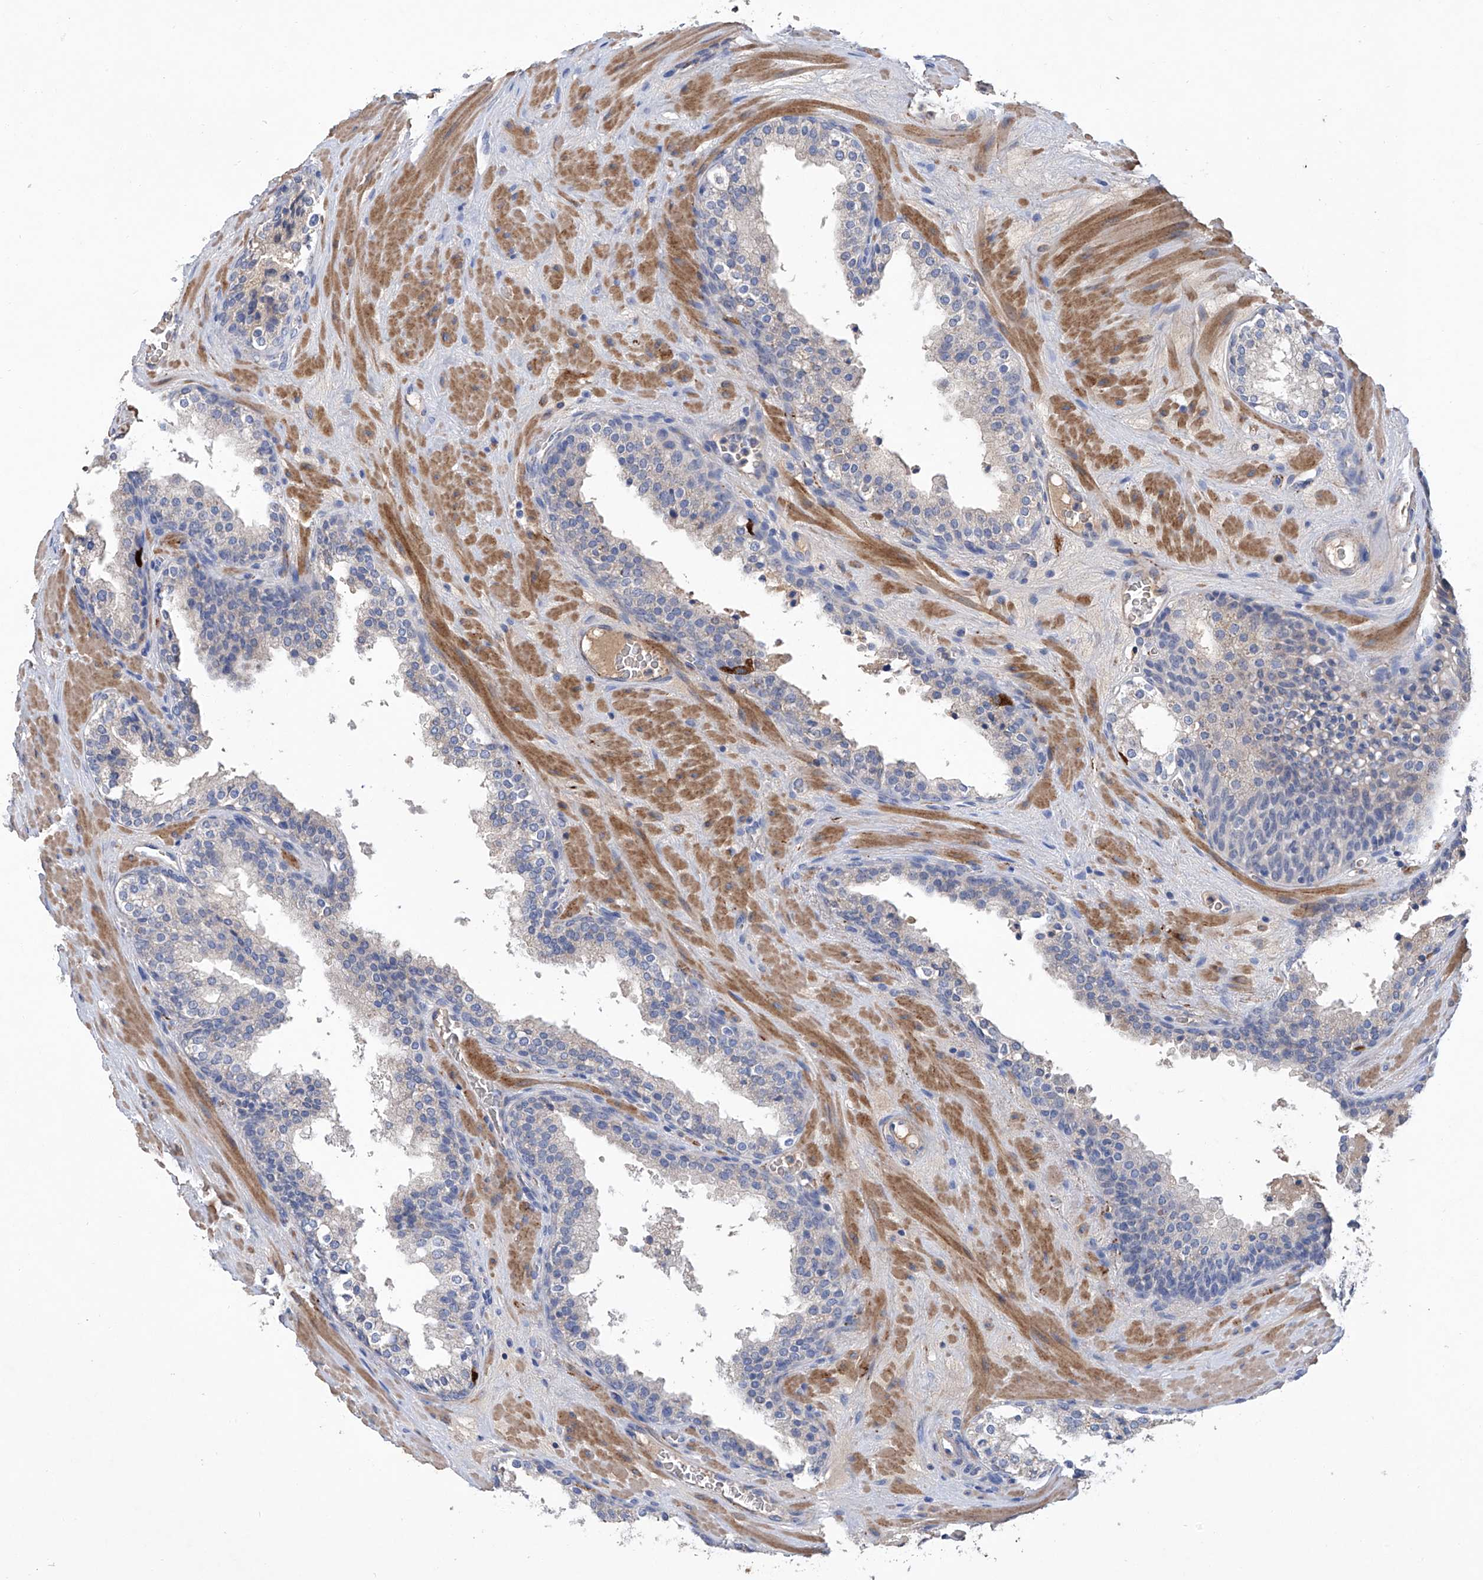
{"staining": {"intensity": "negative", "quantity": "none", "location": "none"}, "tissue": "prostate cancer", "cell_type": "Tumor cells", "image_type": "cancer", "snomed": [{"axis": "morphology", "description": "Adenocarcinoma, High grade"}, {"axis": "topography", "description": "Prostate"}], "caption": "Human prostate cancer stained for a protein using immunohistochemistry shows no positivity in tumor cells.", "gene": "GPT", "patient": {"sex": "male", "age": 56}}